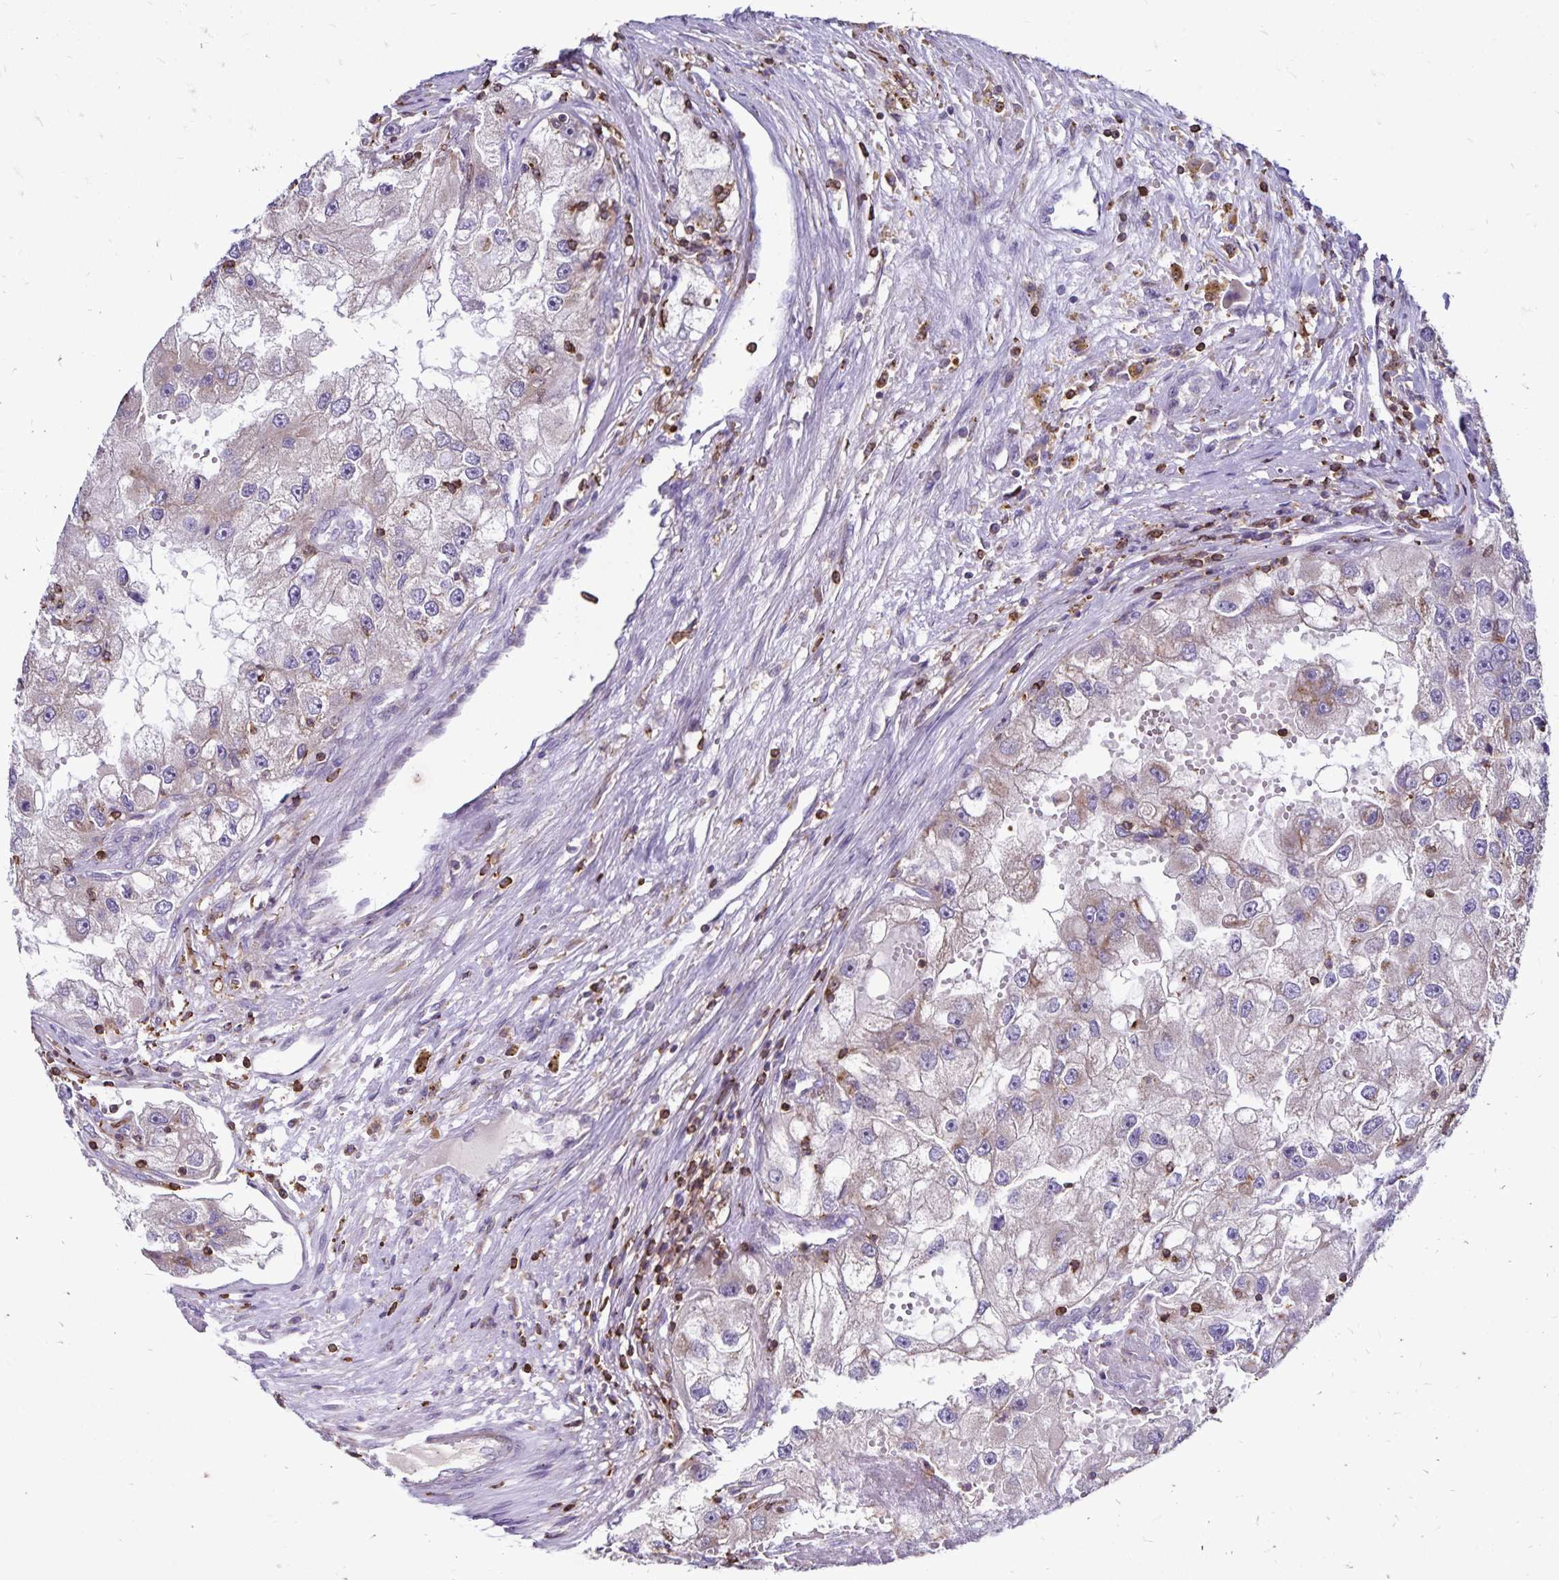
{"staining": {"intensity": "weak", "quantity": "25%-75%", "location": "cytoplasmic/membranous"}, "tissue": "renal cancer", "cell_type": "Tumor cells", "image_type": "cancer", "snomed": [{"axis": "morphology", "description": "Adenocarcinoma, NOS"}, {"axis": "topography", "description": "Kidney"}], "caption": "Immunohistochemistry (DAB (3,3'-diaminobenzidine)) staining of renal cancer demonstrates weak cytoplasmic/membranous protein expression in about 25%-75% of tumor cells.", "gene": "NAGPA", "patient": {"sex": "male", "age": 63}}